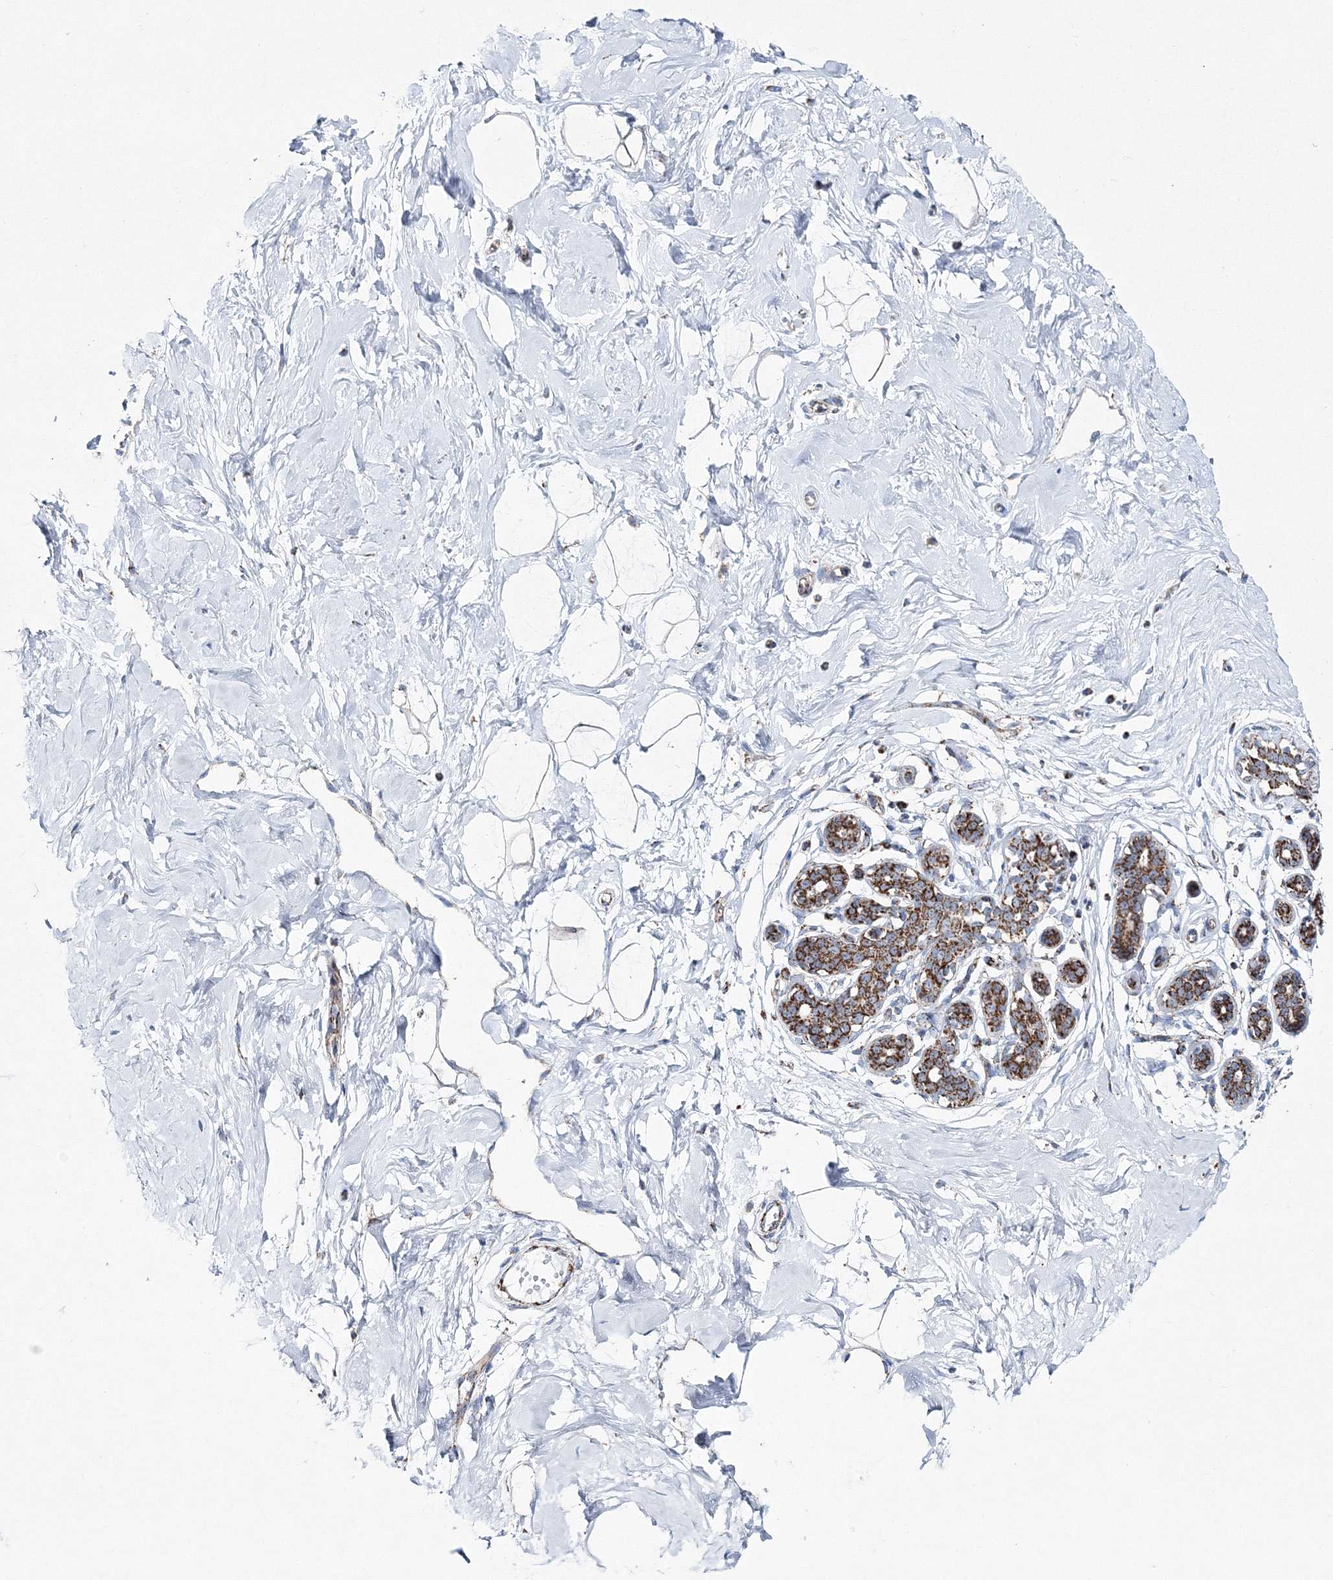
{"staining": {"intensity": "weak", "quantity": ">75%", "location": "cytoplasmic/membranous"}, "tissue": "breast", "cell_type": "Adipocytes", "image_type": "normal", "snomed": [{"axis": "morphology", "description": "Normal tissue, NOS"}, {"axis": "morphology", "description": "Adenoma, NOS"}, {"axis": "topography", "description": "Breast"}], "caption": "Breast stained with IHC displays weak cytoplasmic/membranous positivity in about >75% of adipocytes. (brown staining indicates protein expression, while blue staining denotes nuclei).", "gene": "HIBCH", "patient": {"sex": "female", "age": 23}}